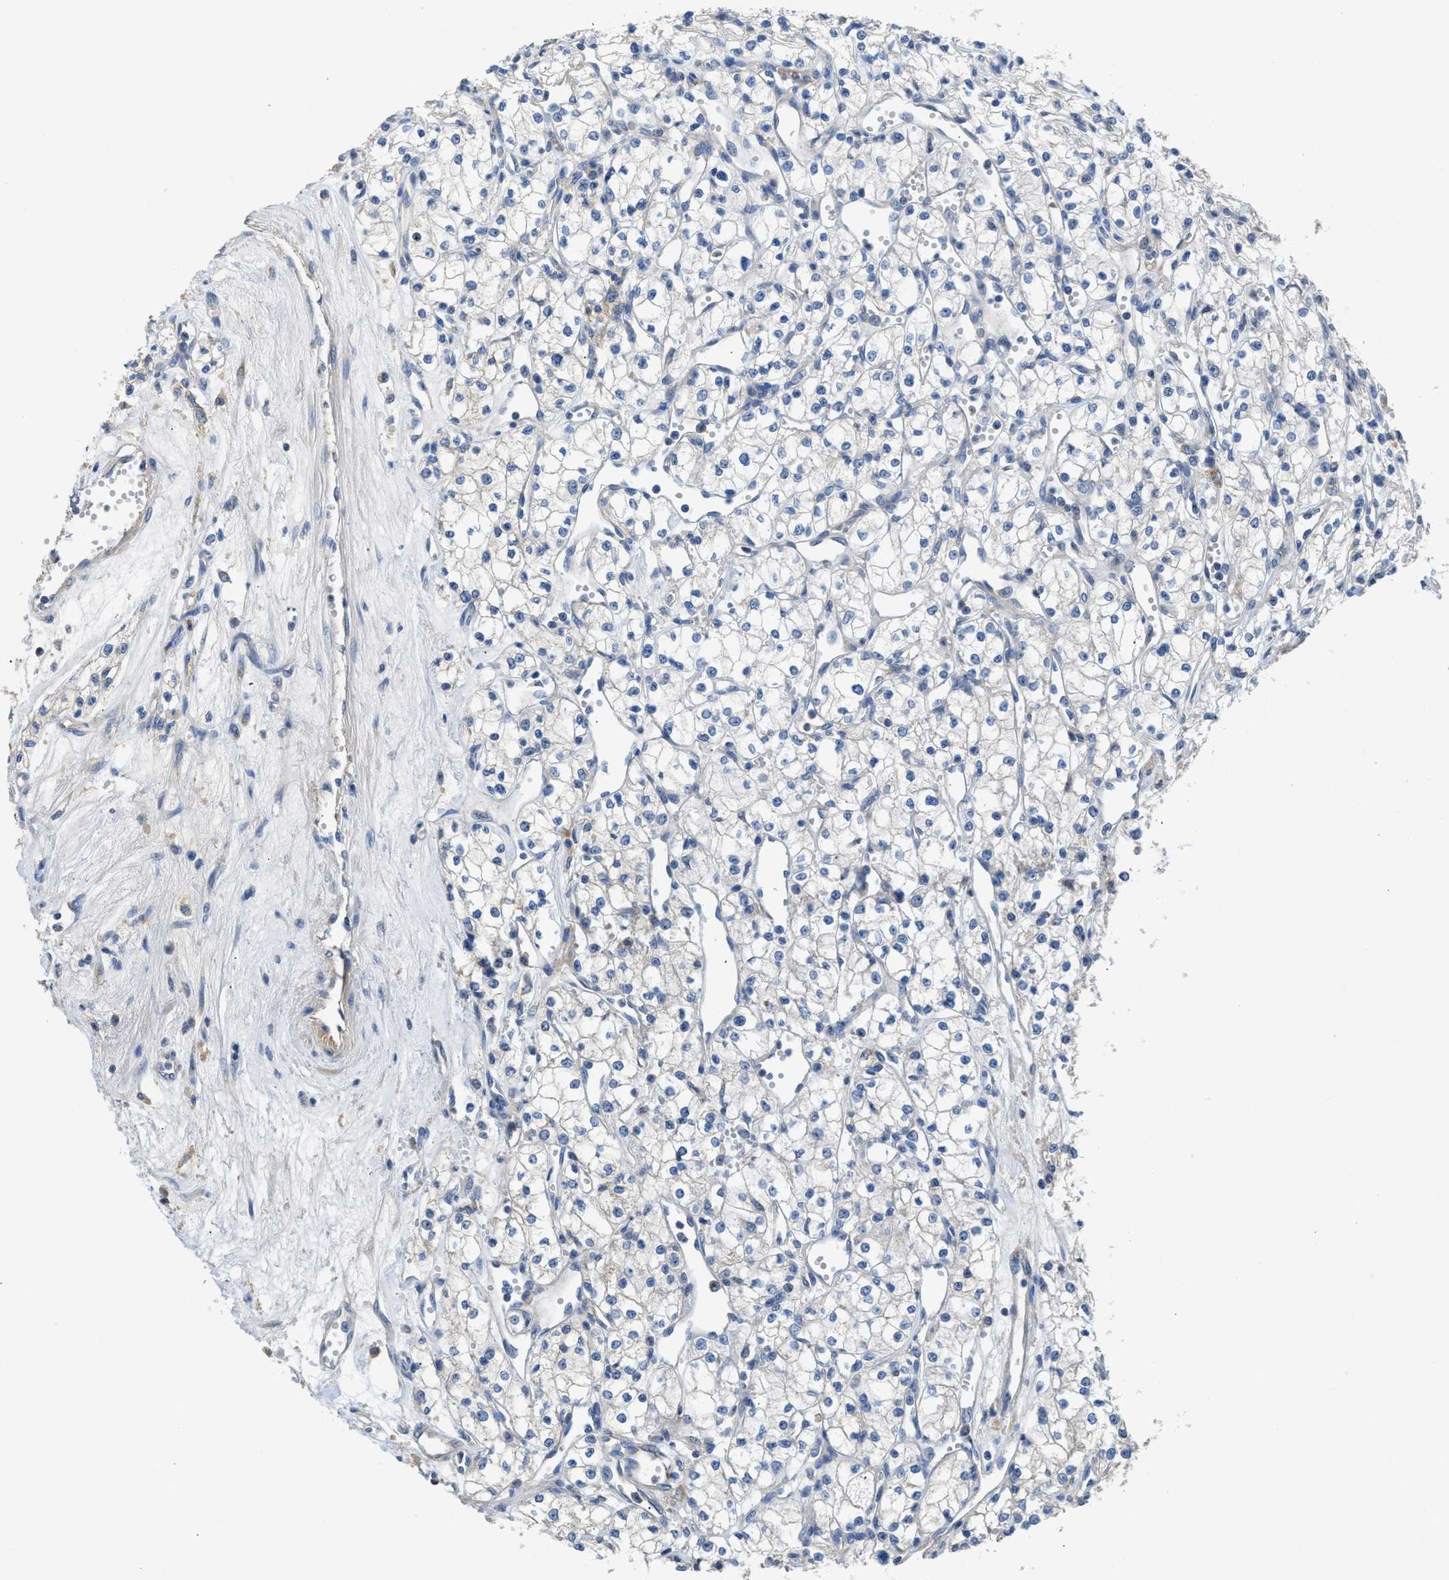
{"staining": {"intensity": "negative", "quantity": "none", "location": "none"}, "tissue": "renal cancer", "cell_type": "Tumor cells", "image_type": "cancer", "snomed": [{"axis": "morphology", "description": "Adenocarcinoma, NOS"}, {"axis": "topography", "description": "Kidney"}], "caption": "High magnification brightfield microscopy of renal cancer (adenocarcinoma) stained with DAB (3,3'-diaminobenzidine) (brown) and counterstained with hematoxylin (blue): tumor cells show no significant positivity. Brightfield microscopy of IHC stained with DAB (brown) and hematoxylin (blue), captured at high magnification.", "gene": "C1S", "patient": {"sex": "male", "age": 59}}